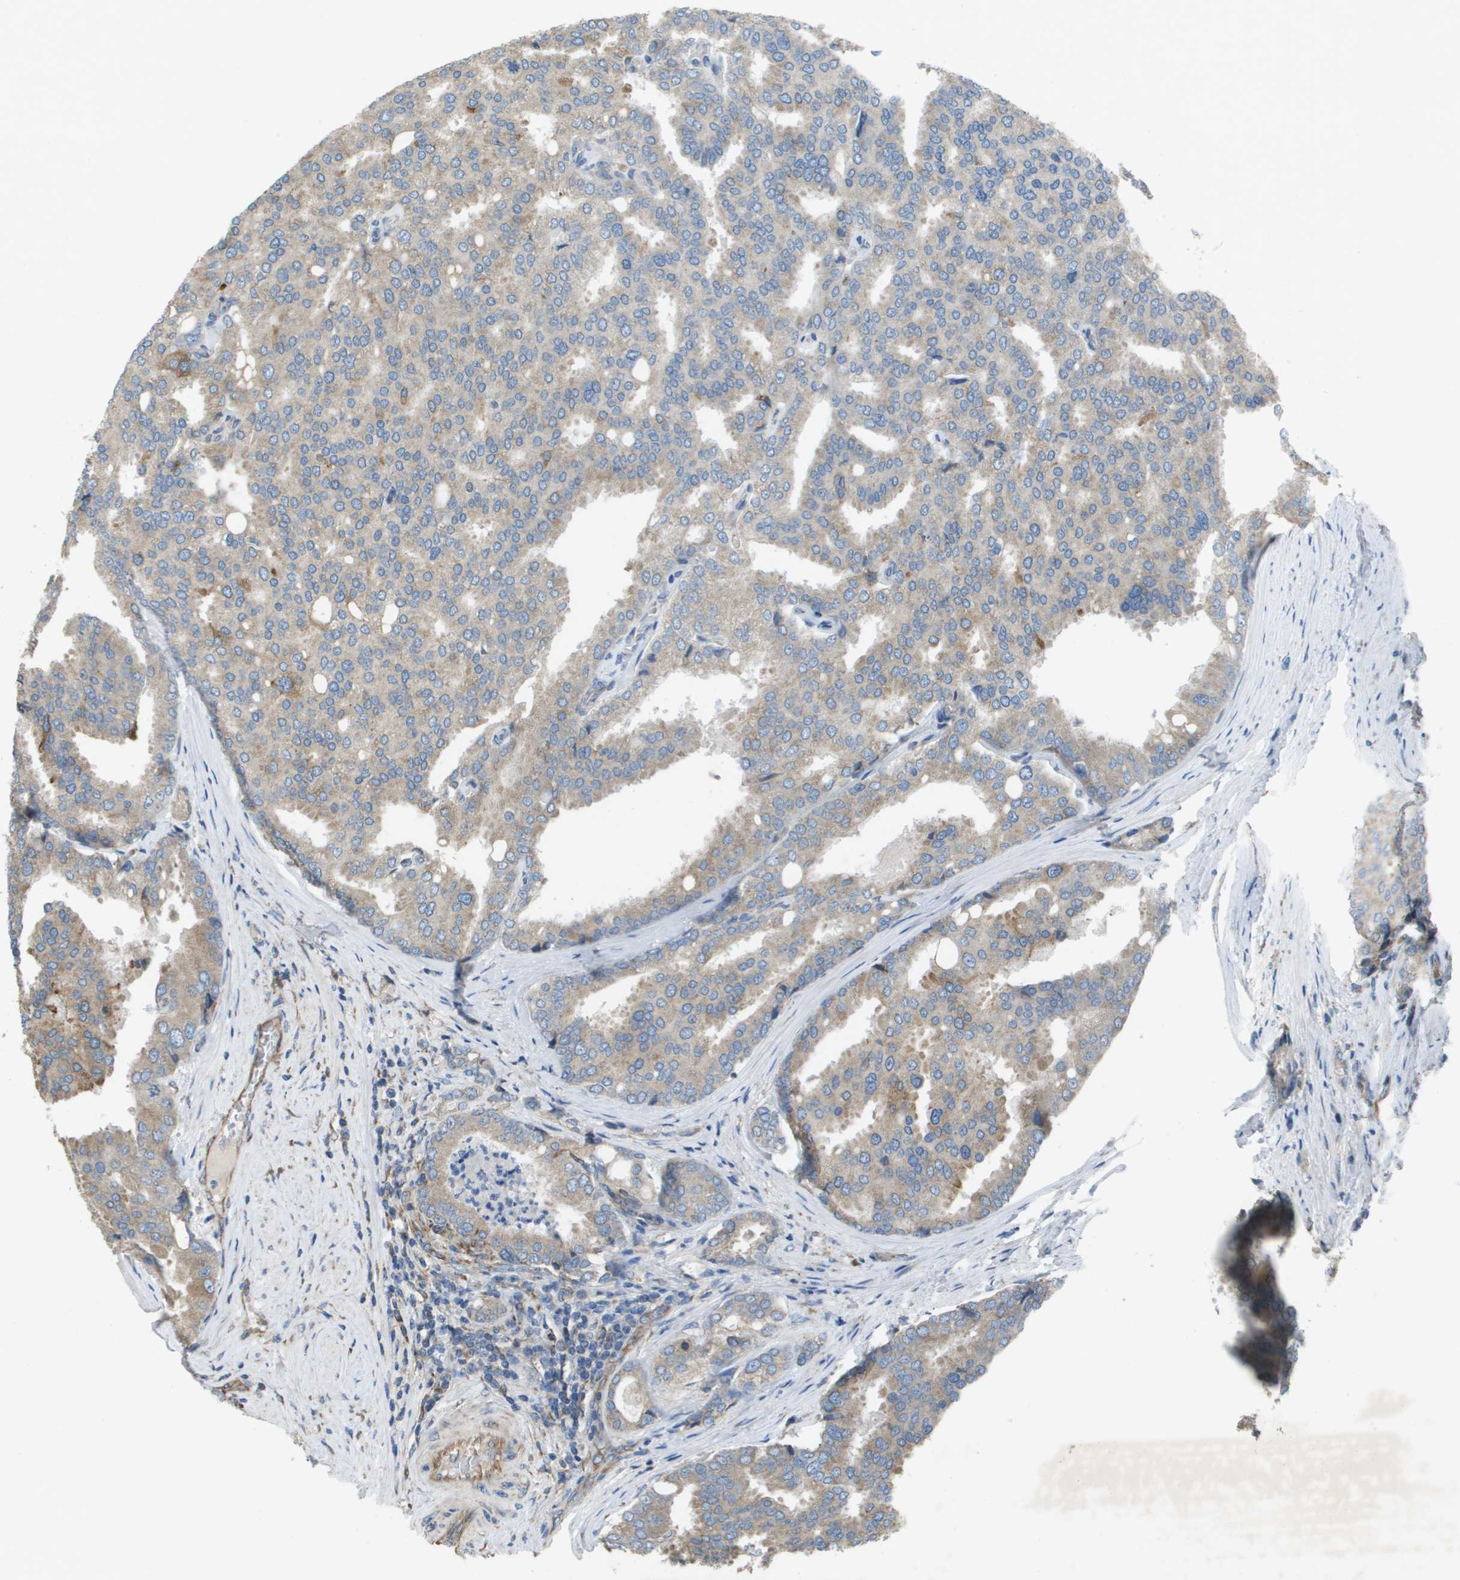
{"staining": {"intensity": "weak", "quantity": ">75%", "location": "cytoplasmic/membranous"}, "tissue": "prostate cancer", "cell_type": "Tumor cells", "image_type": "cancer", "snomed": [{"axis": "morphology", "description": "Adenocarcinoma, High grade"}, {"axis": "topography", "description": "Prostate"}], "caption": "The immunohistochemical stain highlights weak cytoplasmic/membranous positivity in tumor cells of prostate cancer tissue. The protein is stained brown, and the nuclei are stained in blue (DAB (3,3'-diaminobenzidine) IHC with brightfield microscopy, high magnification).", "gene": "CLCN2", "patient": {"sex": "male", "age": 50}}